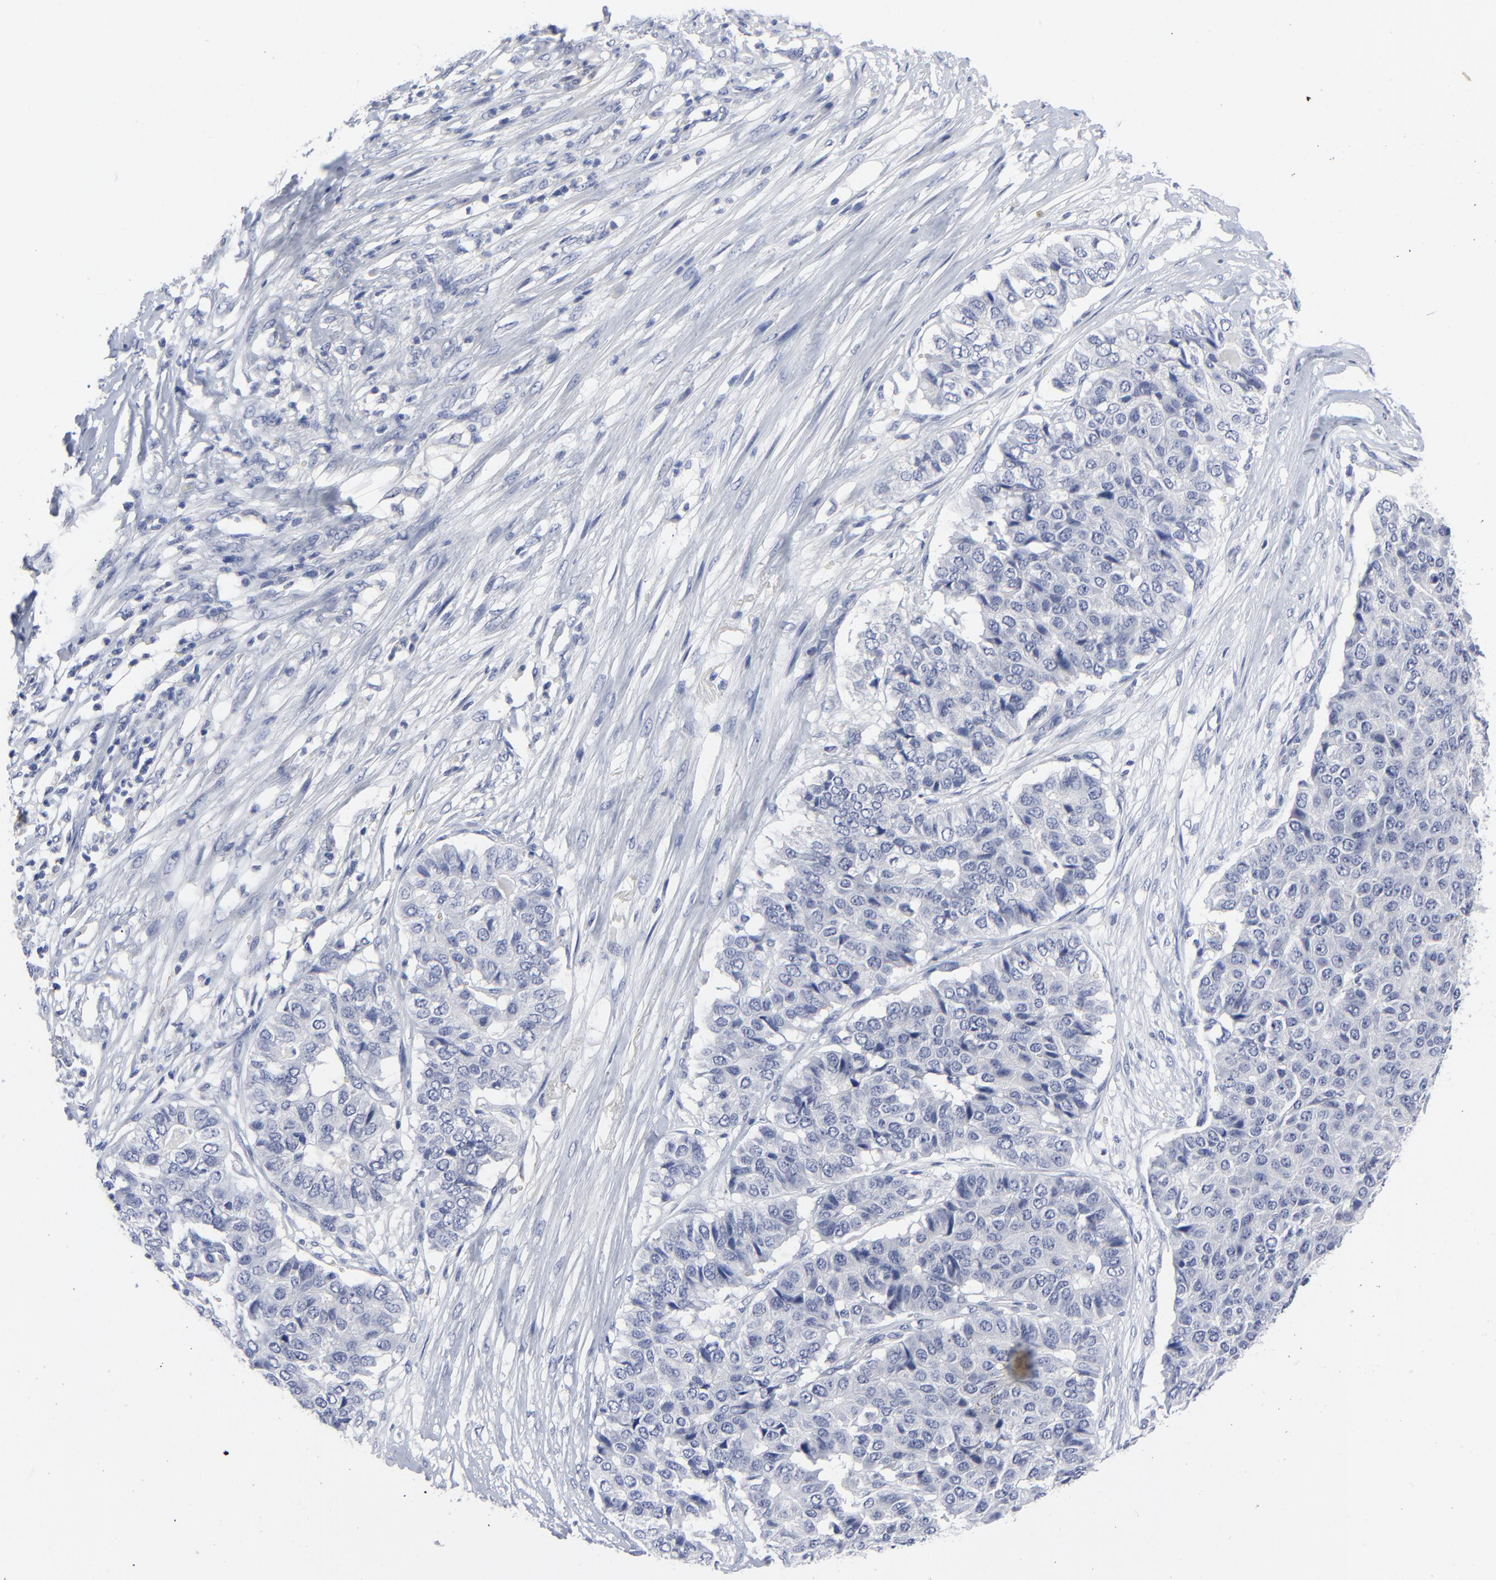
{"staining": {"intensity": "negative", "quantity": "none", "location": "none"}, "tissue": "pancreatic cancer", "cell_type": "Tumor cells", "image_type": "cancer", "snomed": [{"axis": "morphology", "description": "Adenocarcinoma, NOS"}, {"axis": "topography", "description": "Pancreas"}], "caption": "There is no significant staining in tumor cells of pancreatic cancer (adenocarcinoma). (Brightfield microscopy of DAB IHC at high magnification).", "gene": "CLEC4G", "patient": {"sex": "male", "age": 50}}